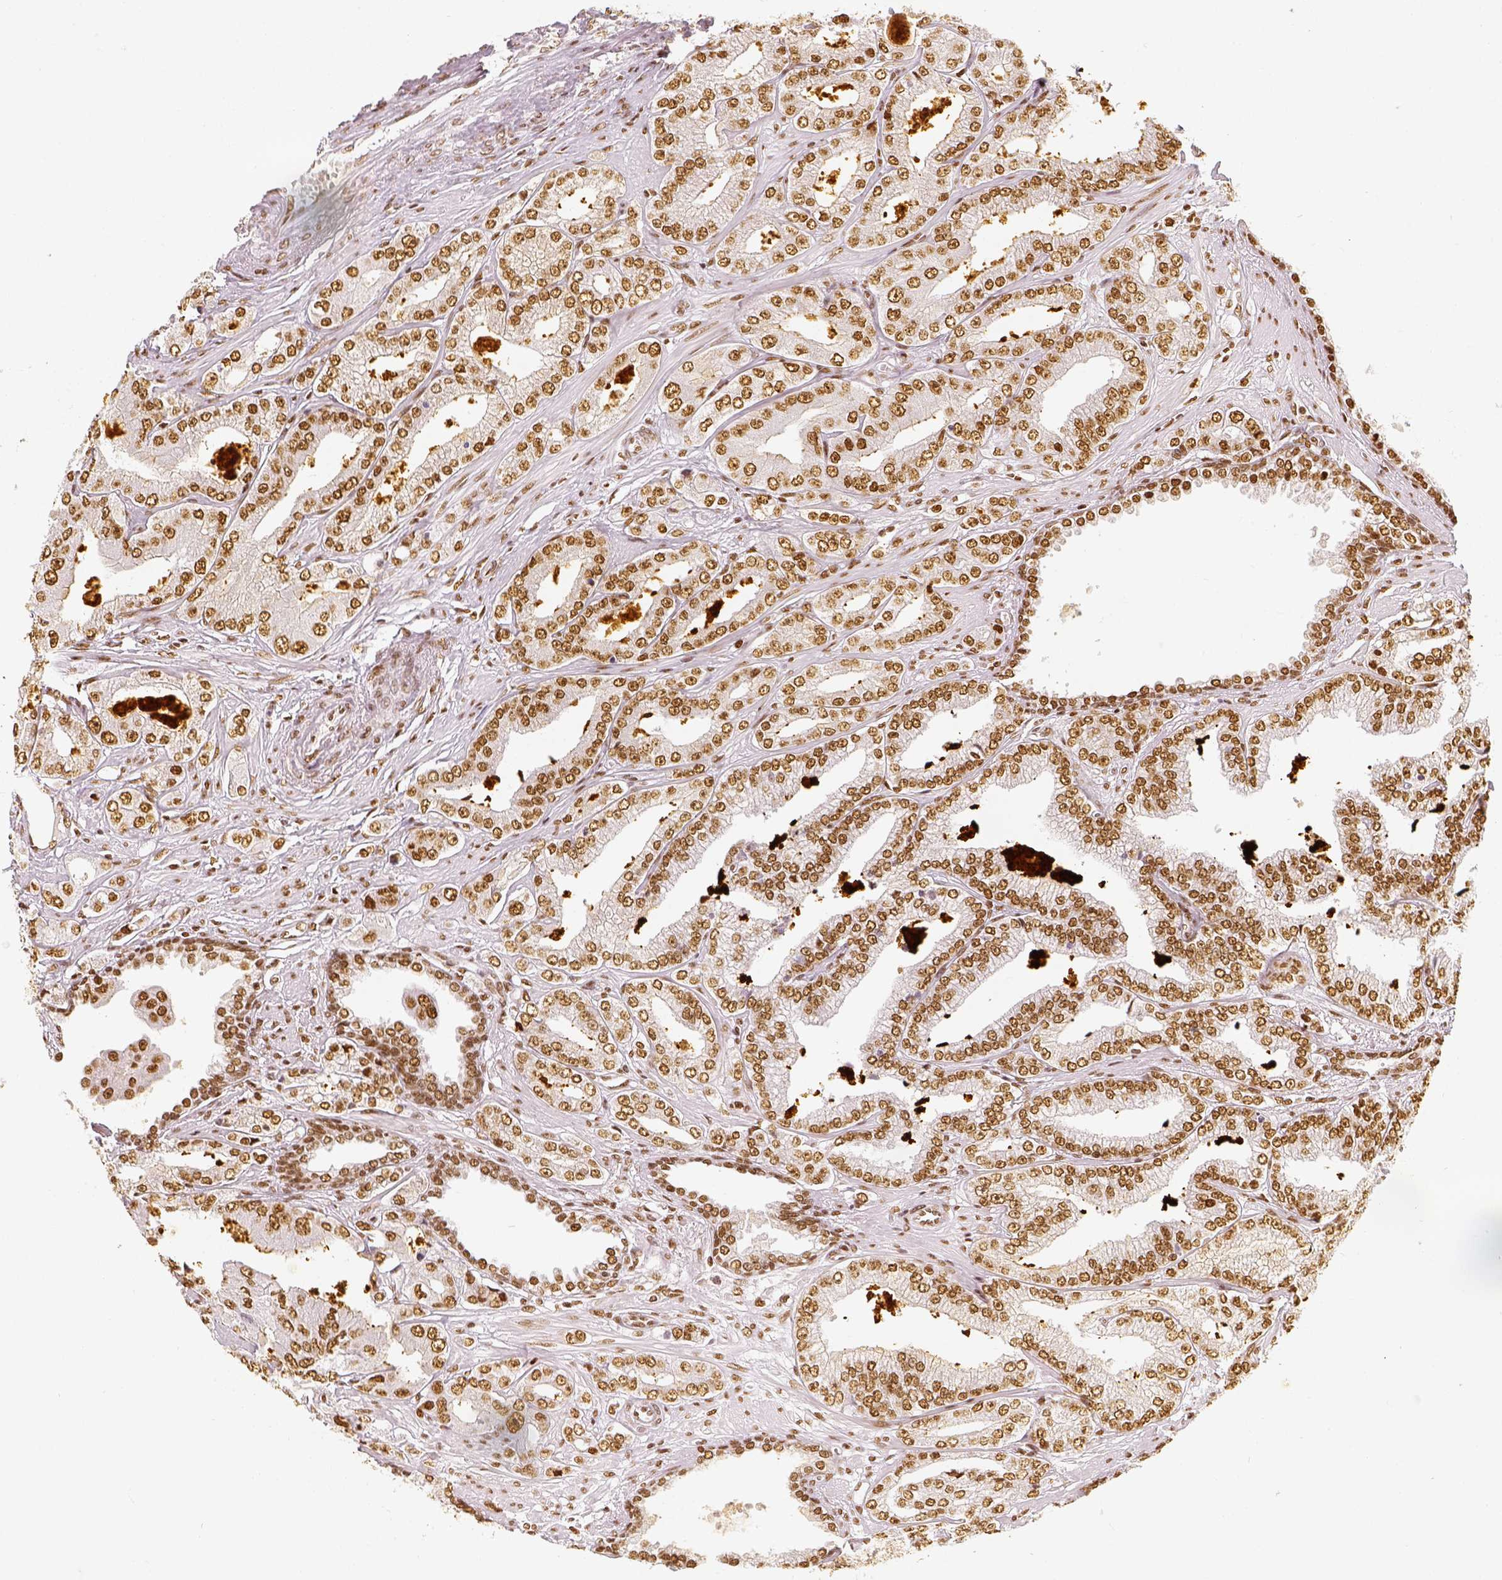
{"staining": {"intensity": "moderate", "quantity": ">75%", "location": "nuclear"}, "tissue": "prostate cancer", "cell_type": "Tumor cells", "image_type": "cancer", "snomed": [{"axis": "morphology", "description": "Adenocarcinoma, Low grade"}, {"axis": "topography", "description": "Prostate"}], "caption": "An immunohistochemistry (IHC) histopathology image of tumor tissue is shown. Protein staining in brown shows moderate nuclear positivity in prostate cancer within tumor cells.", "gene": "KDM5B", "patient": {"sex": "male", "age": 60}}